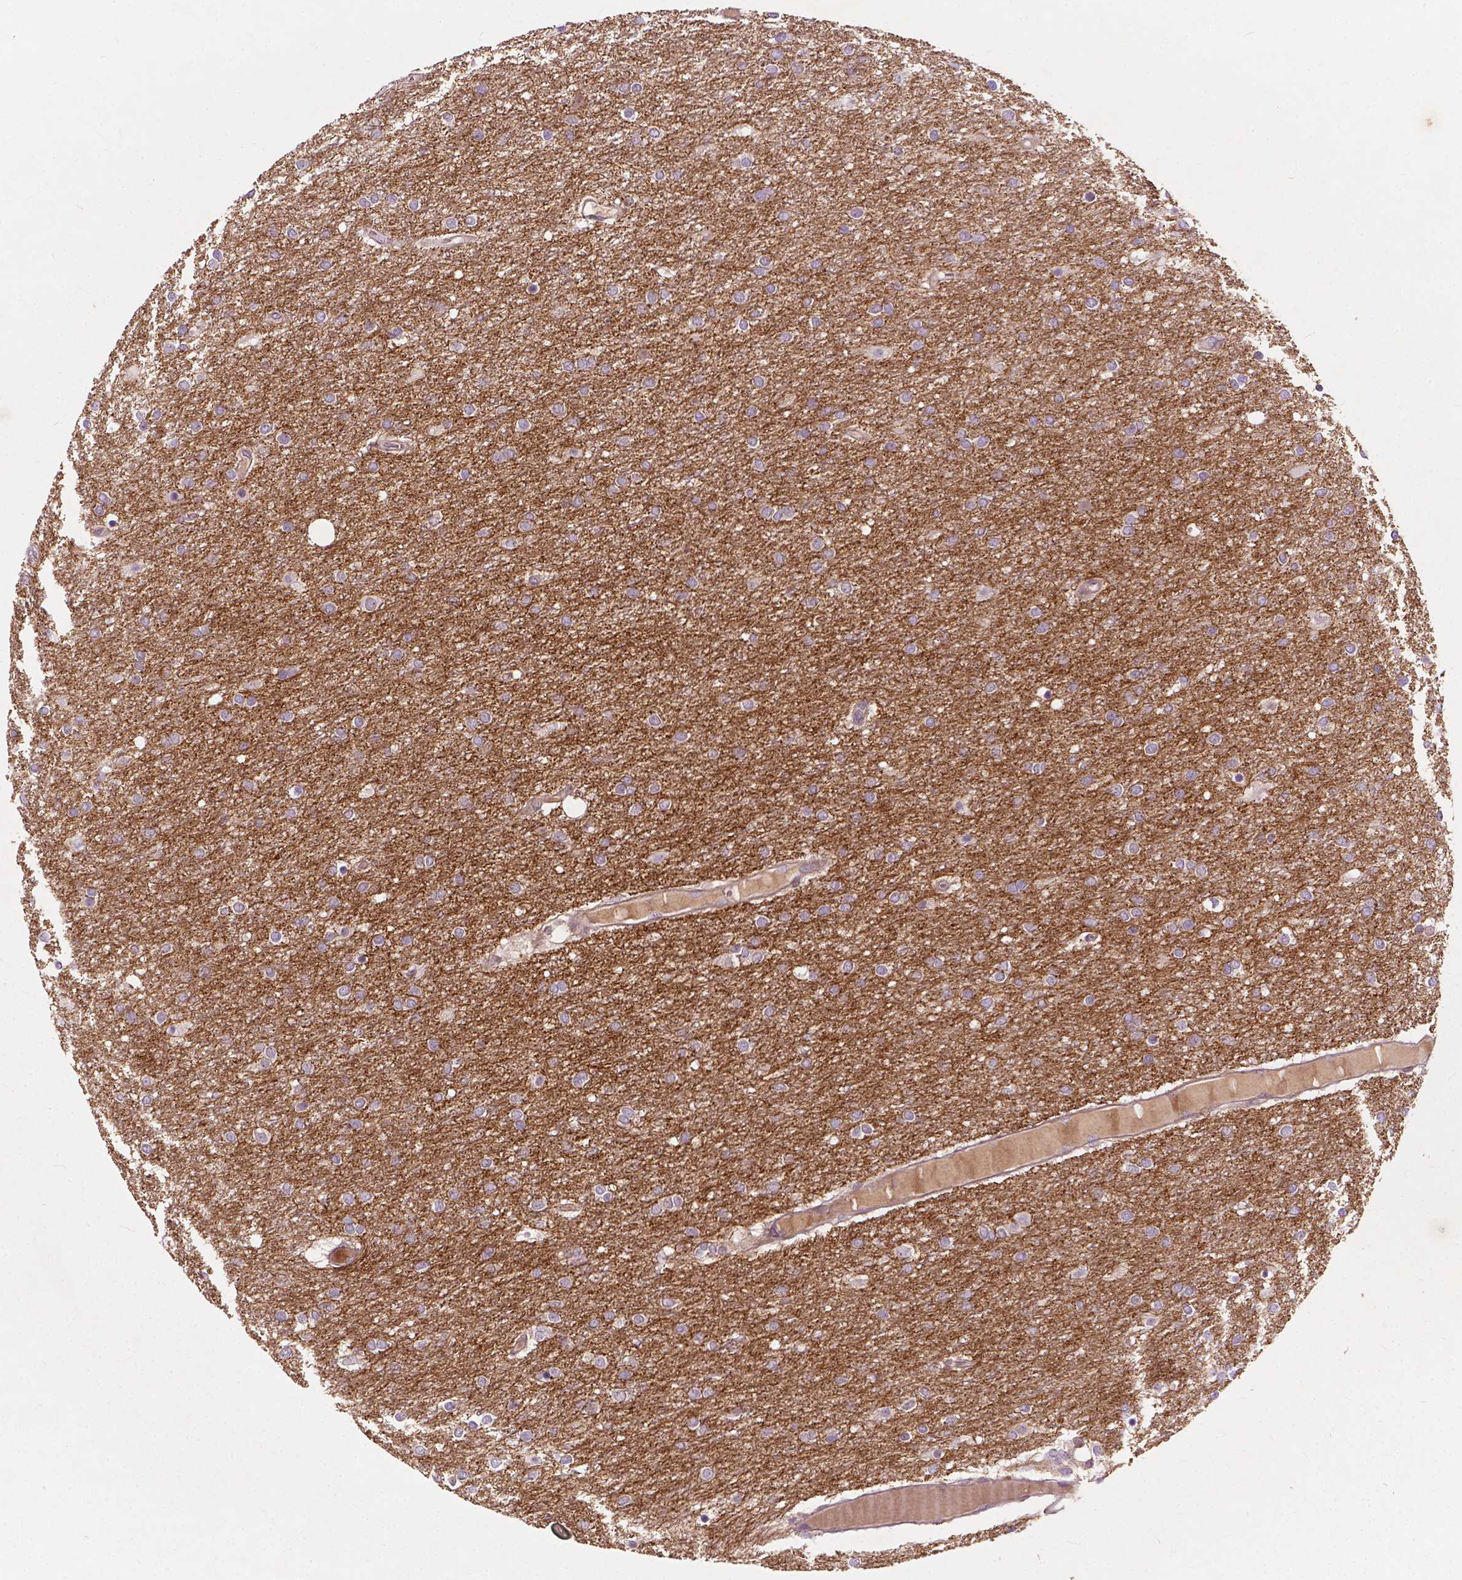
{"staining": {"intensity": "negative", "quantity": "none", "location": "none"}, "tissue": "glioma", "cell_type": "Tumor cells", "image_type": "cancer", "snomed": [{"axis": "morphology", "description": "Glioma, malignant, High grade"}, {"axis": "topography", "description": "Brain"}], "caption": "Immunohistochemistry micrograph of neoplastic tissue: human glioma stained with DAB demonstrates no significant protein staining in tumor cells. The staining was performed using DAB to visualize the protein expression in brown, while the nuclei were stained in blue with hematoxylin (Magnification: 20x).", "gene": "GPR37", "patient": {"sex": "female", "age": 61}}